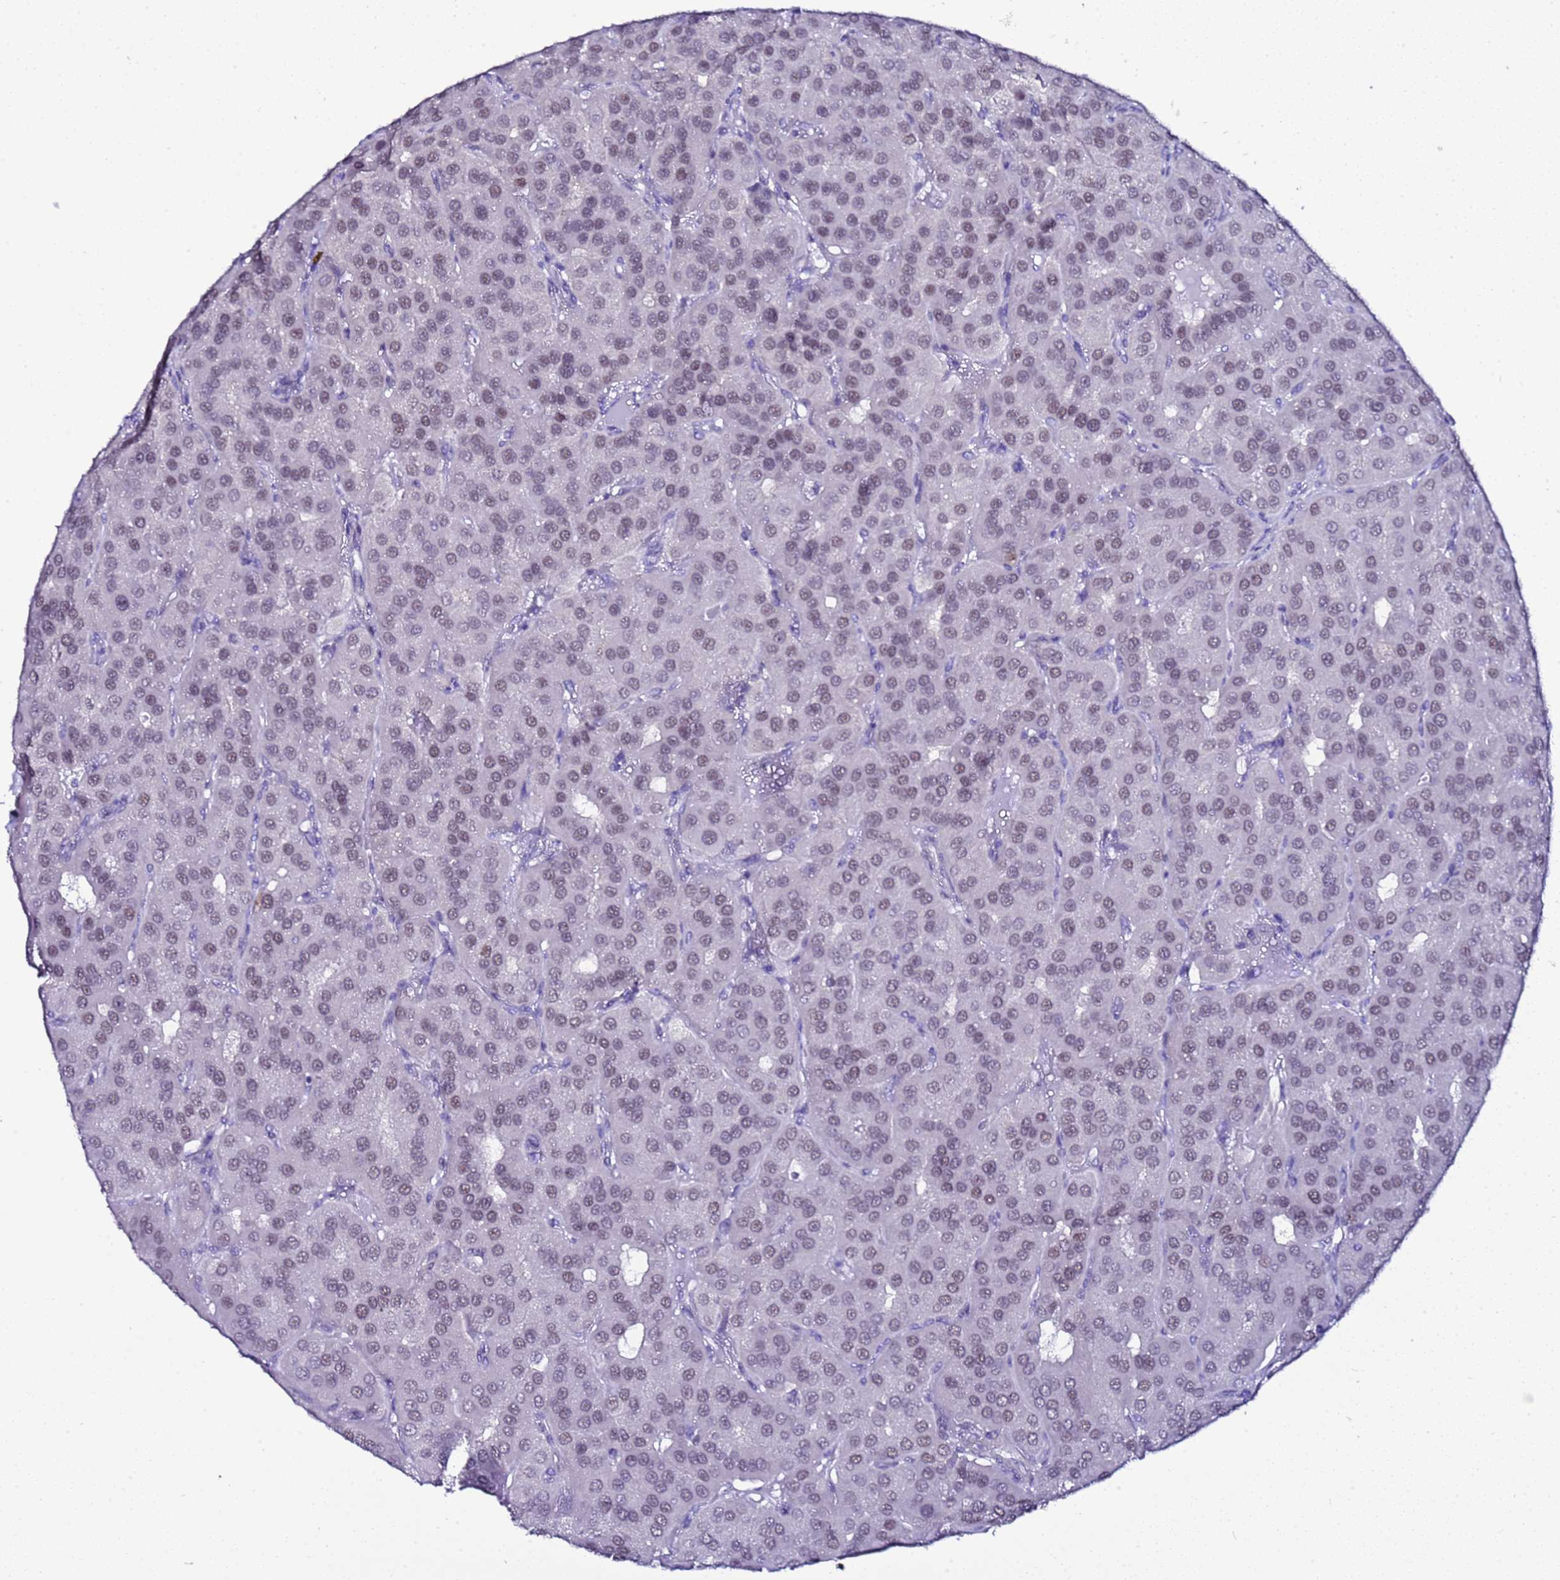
{"staining": {"intensity": "weak", "quantity": ">75%", "location": "nuclear"}, "tissue": "parathyroid gland", "cell_type": "Glandular cells", "image_type": "normal", "snomed": [{"axis": "morphology", "description": "Normal tissue, NOS"}, {"axis": "morphology", "description": "Adenoma, NOS"}, {"axis": "topography", "description": "Parathyroid gland"}], "caption": "Weak nuclear positivity is appreciated in about >75% of glandular cells in unremarkable parathyroid gland.", "gene": "BCL7A", "patient": {"sex": "female", "age": 86}}